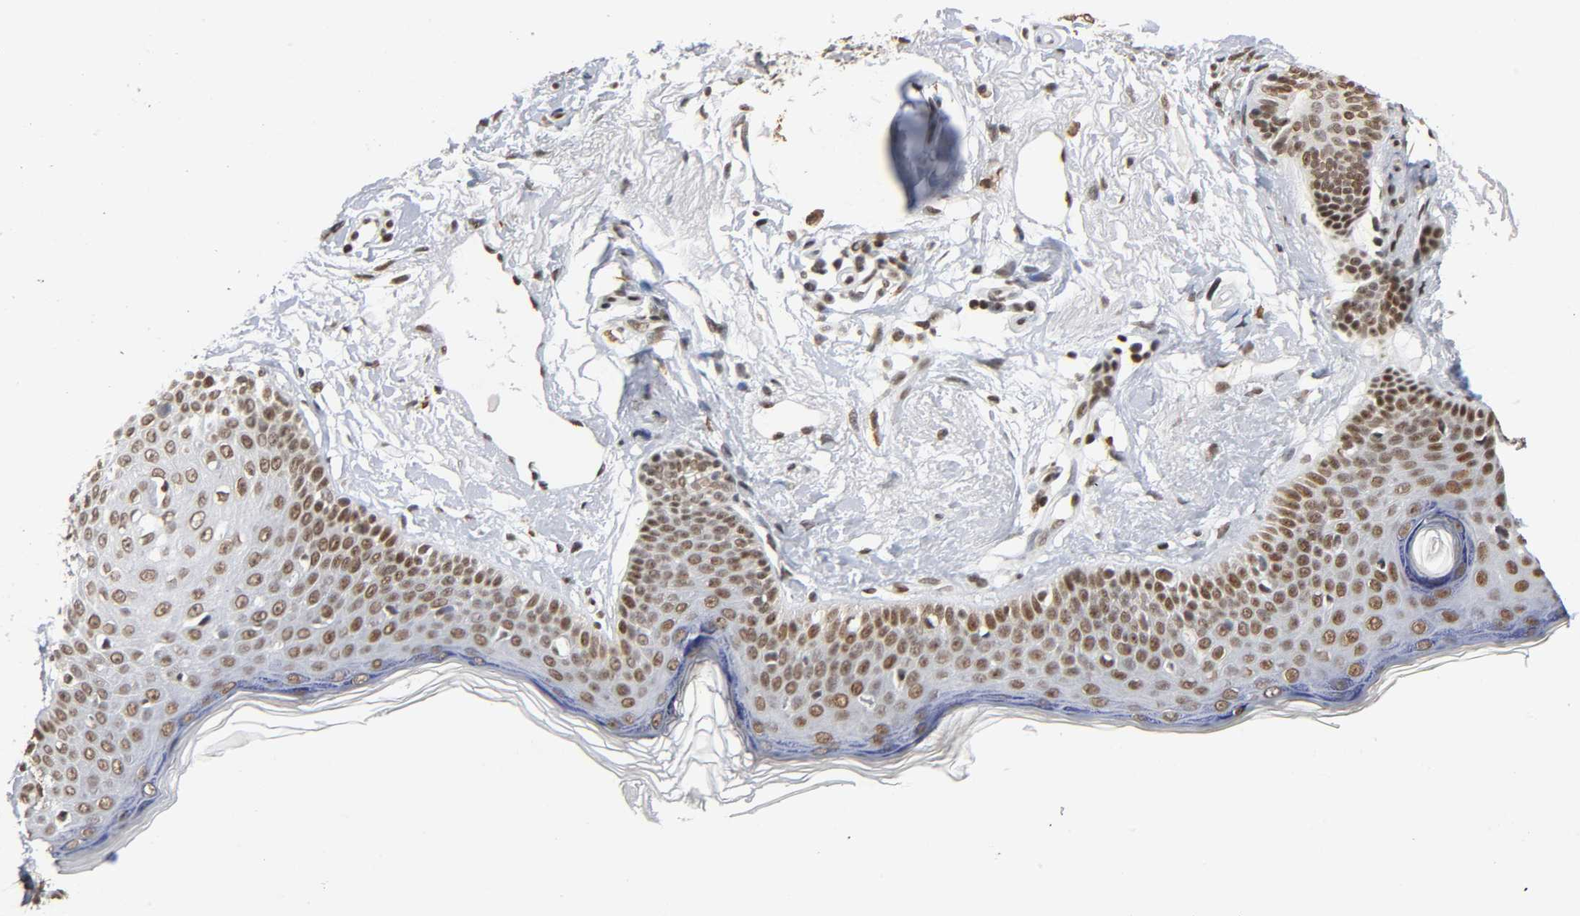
{"staining": {"intensity": "moderate", "quantity": ">75%", "location": "nuclear"}, "tissue": "skin cancer", "cell_type": "Tumor cells", "image_type": "cancer", "snomed": [{"axis": "morphology", "description": "Normal tissue, NOS"}, {"axis": "morphology", "description": "Basal cell carcinoma"}, {"axis": "topography", "description": "Skin"}], "caption": "Protein staining demonstrates moderate nuclear positivity in approximately >75% of tumor cells in skin cancer (basal cell carcinoma).", "gene": "SUMO1", "patient": {"sex": "female", "age": 69}}